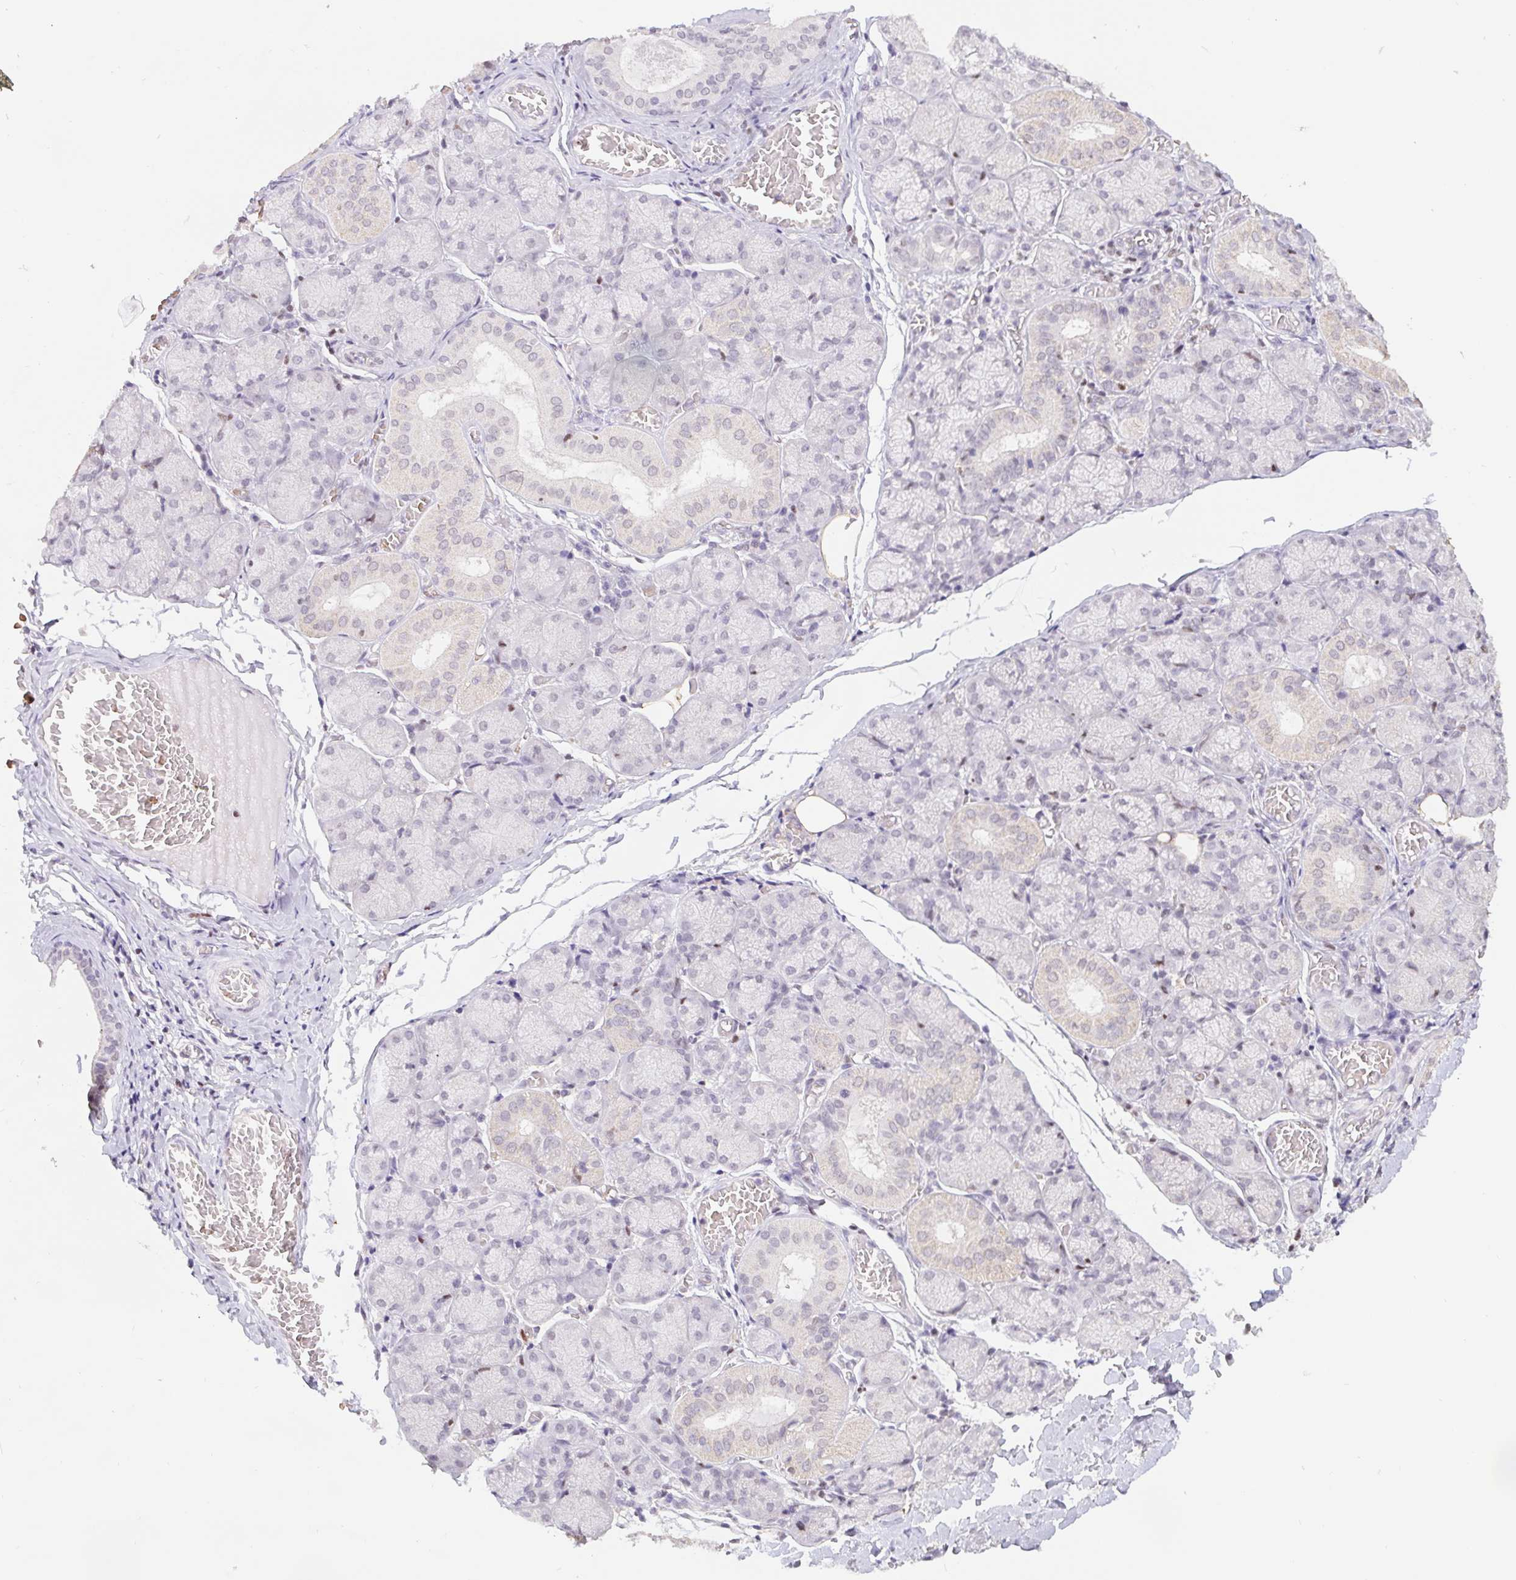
{"staining": {"intensity": "negative", "quantity": "none", "location": "none"}, "tissue": "salivary gland", "cell_type": "Glandular cells", "image_type": "normal", "snomed": [{"axis": "morphology", "description": "Normal tissue, NOS"}, {"axis": "topography", "description": "Salivary gland"}], "caption": "The histopathology image demonstrates no staining of glandular cells in unremarkable salivary gland.", "gene": "TRERF1", "patient": {"sex": "female", "age": 24}}